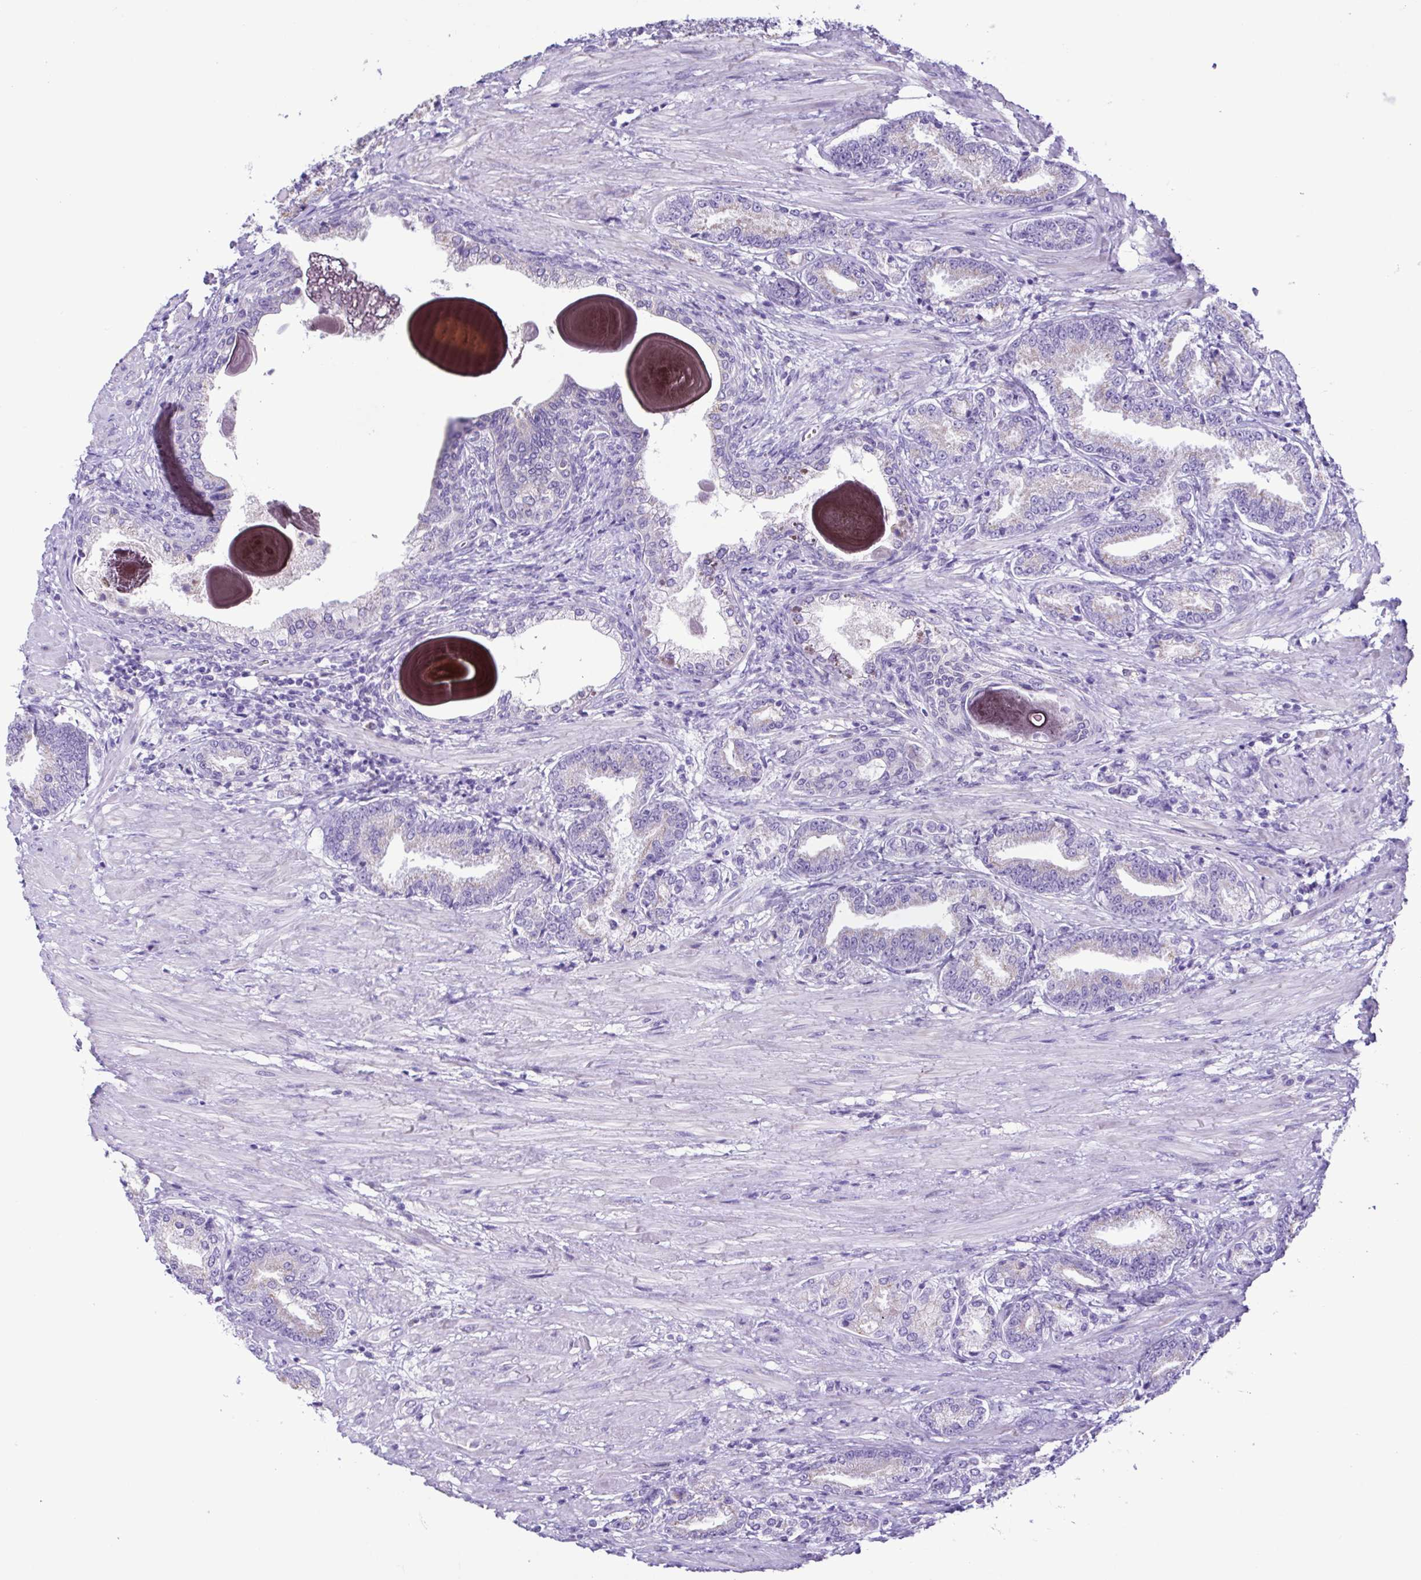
{"staining": {"intensity": "weak", "quantity": "<25%", "location": "cytoplasmic/membranous"}, "tissue": "prostate cancer", "cell_type": "Tumor cells", "image_type": "cancer", "snomed": [{"axis": "morphology", "description": "Adenocarcinoma, High grade"}, {"axis": "topography", "description": "Prostate and seminal vesicle, NOS"}], "caption": "Protein analysis of prostate cancer (adenocarcinoma (high-grade)) shows no significant staining in tumor cells. (DAB (3,3'-diaminobenzidine) IHC, high magnification).", "gene": "CBY2", "patient": {"sex": "male", "age": 61}}